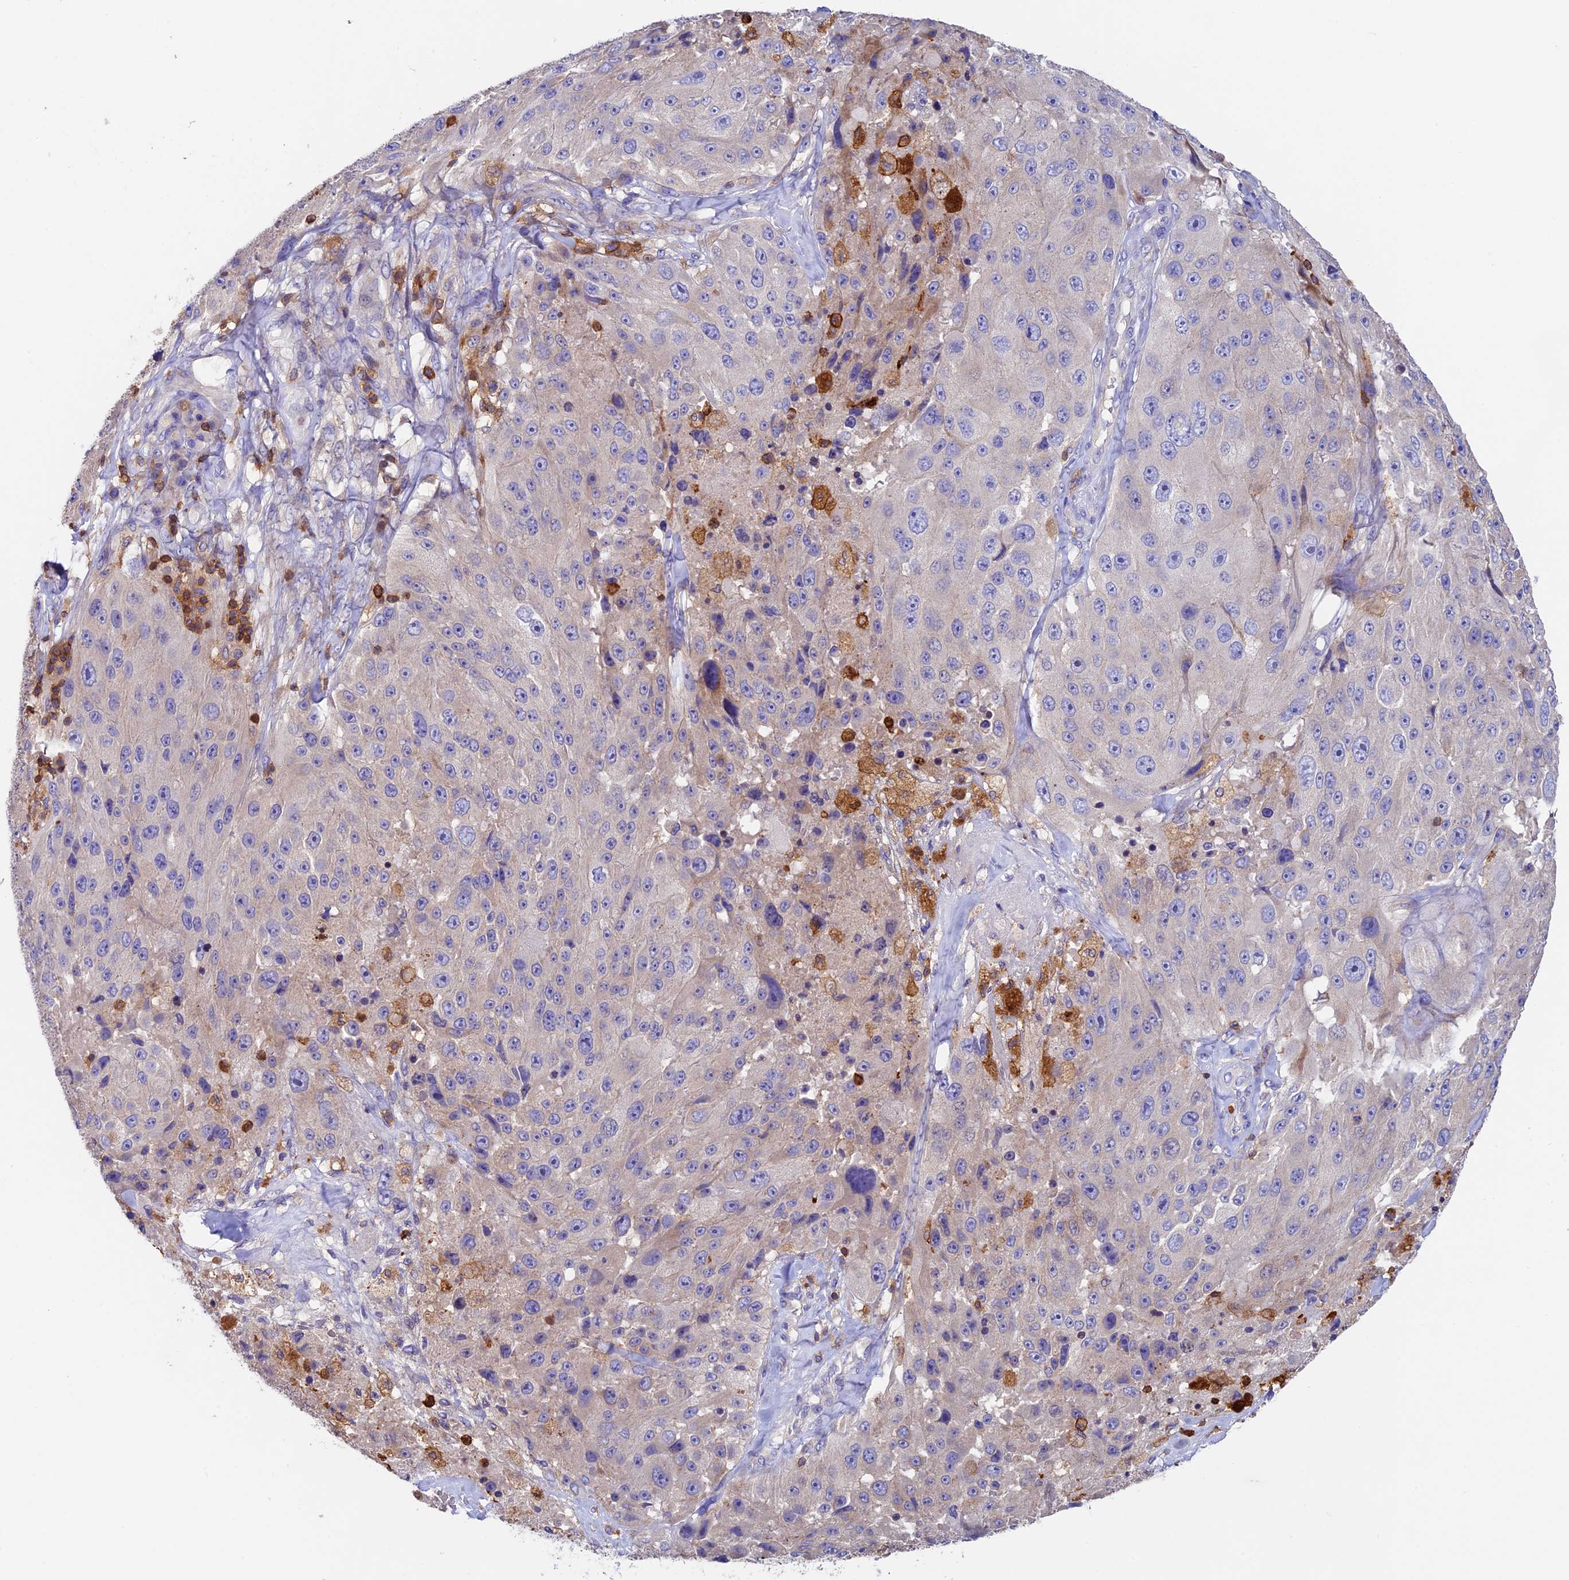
{"staining": {"intensity": "negative", "quantity": "none", "location": "none"}, "tissue": "melanoma", "cell_type": "Tumor cells", "image_type": "cancer", "snomed": [{"axis": "morphology", "description": "Malignant melanoma, Metastatic site"}, {"axis": "topography", "description": "Lymph node"}], "caption": "DAB immunohistochemical staining of malignant melanoma (metastatic site) displays no significant expression in tumor cells.", "gene": "ADAT1", "patient": {"sex": "male", "age": 62}}